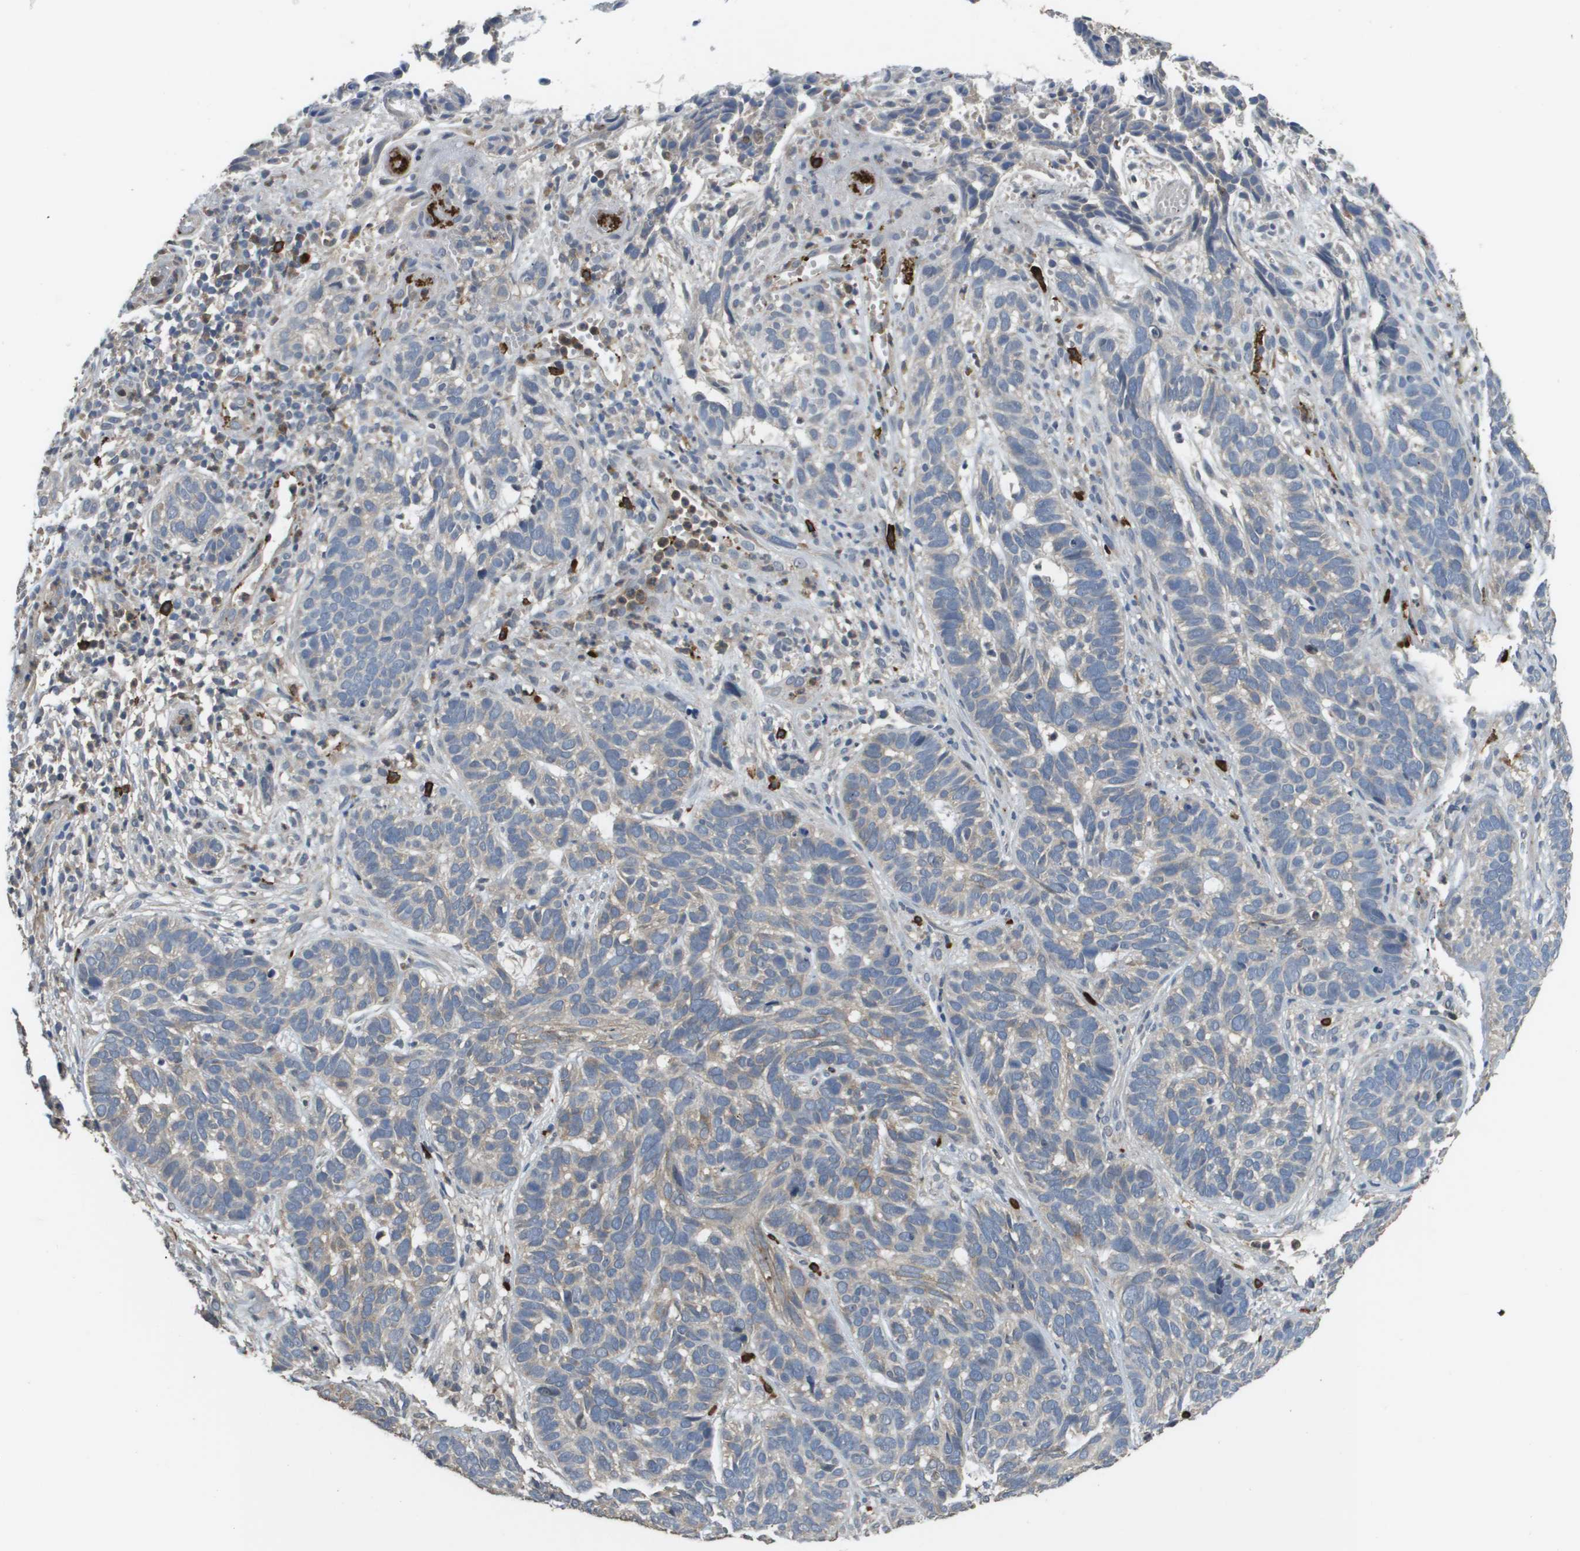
{"staining": {"intensity": "negative", "quantity": "none", "location": "none"}, "tissue": "skin cancer", "cell_type": "Tumor cells", "image_type": "cancer", "snomed": [{"axis": "morphology", "description": "Basal cell carcinoma"}, {"axis": "topography", "description": "Skin"}], "caption": "This is an immunohistochemistry (IHC) histopathology image of human skin cancer. There is no staining in tumor cells.", "gene": "RAB27B", "patient": {"sex": "male", "age": 87}}